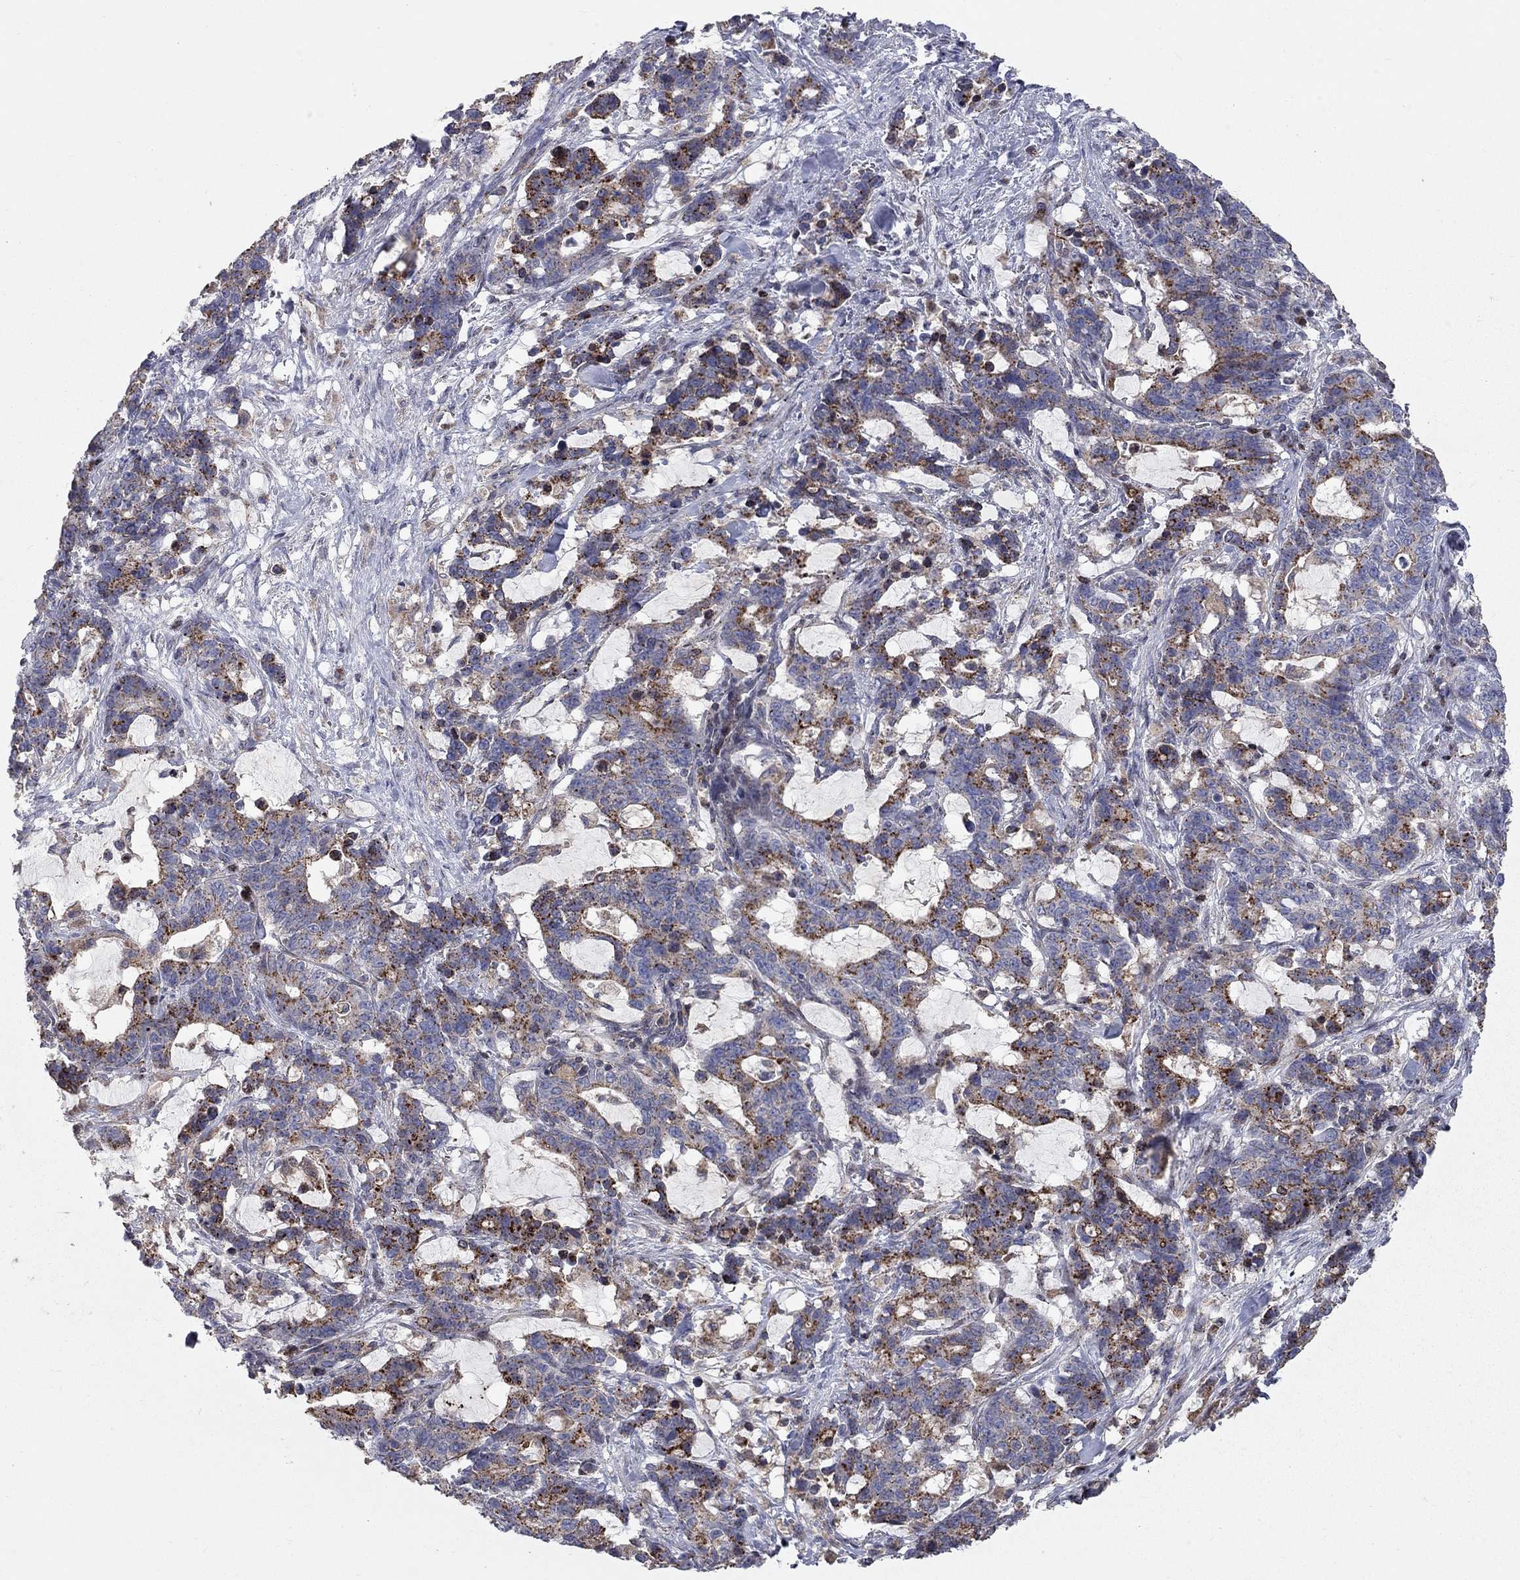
{"staining": {"intensity": "strong", "quantity": "25%-75%", "location": "cytoplasmic/membranous"}, "tissue": "stomach cancer", "cell_type": "Tumor cells", "image_type": "cancer", "snomed": [{"axis": "morphology", "description": "Normal tissue, NOS"}, {"axis": "morphology", "description": "Adenocarcinoma, NOS"}, {"axis": "topography", "description": "Stomach"}], "caption": "Protein staining reveals strong cytoplasmic/membranous staining in about 25%-75% of tumor cells in stomach cancer.", "gene": "ERN2", "patient": {"sex": "female", "age": 64}}